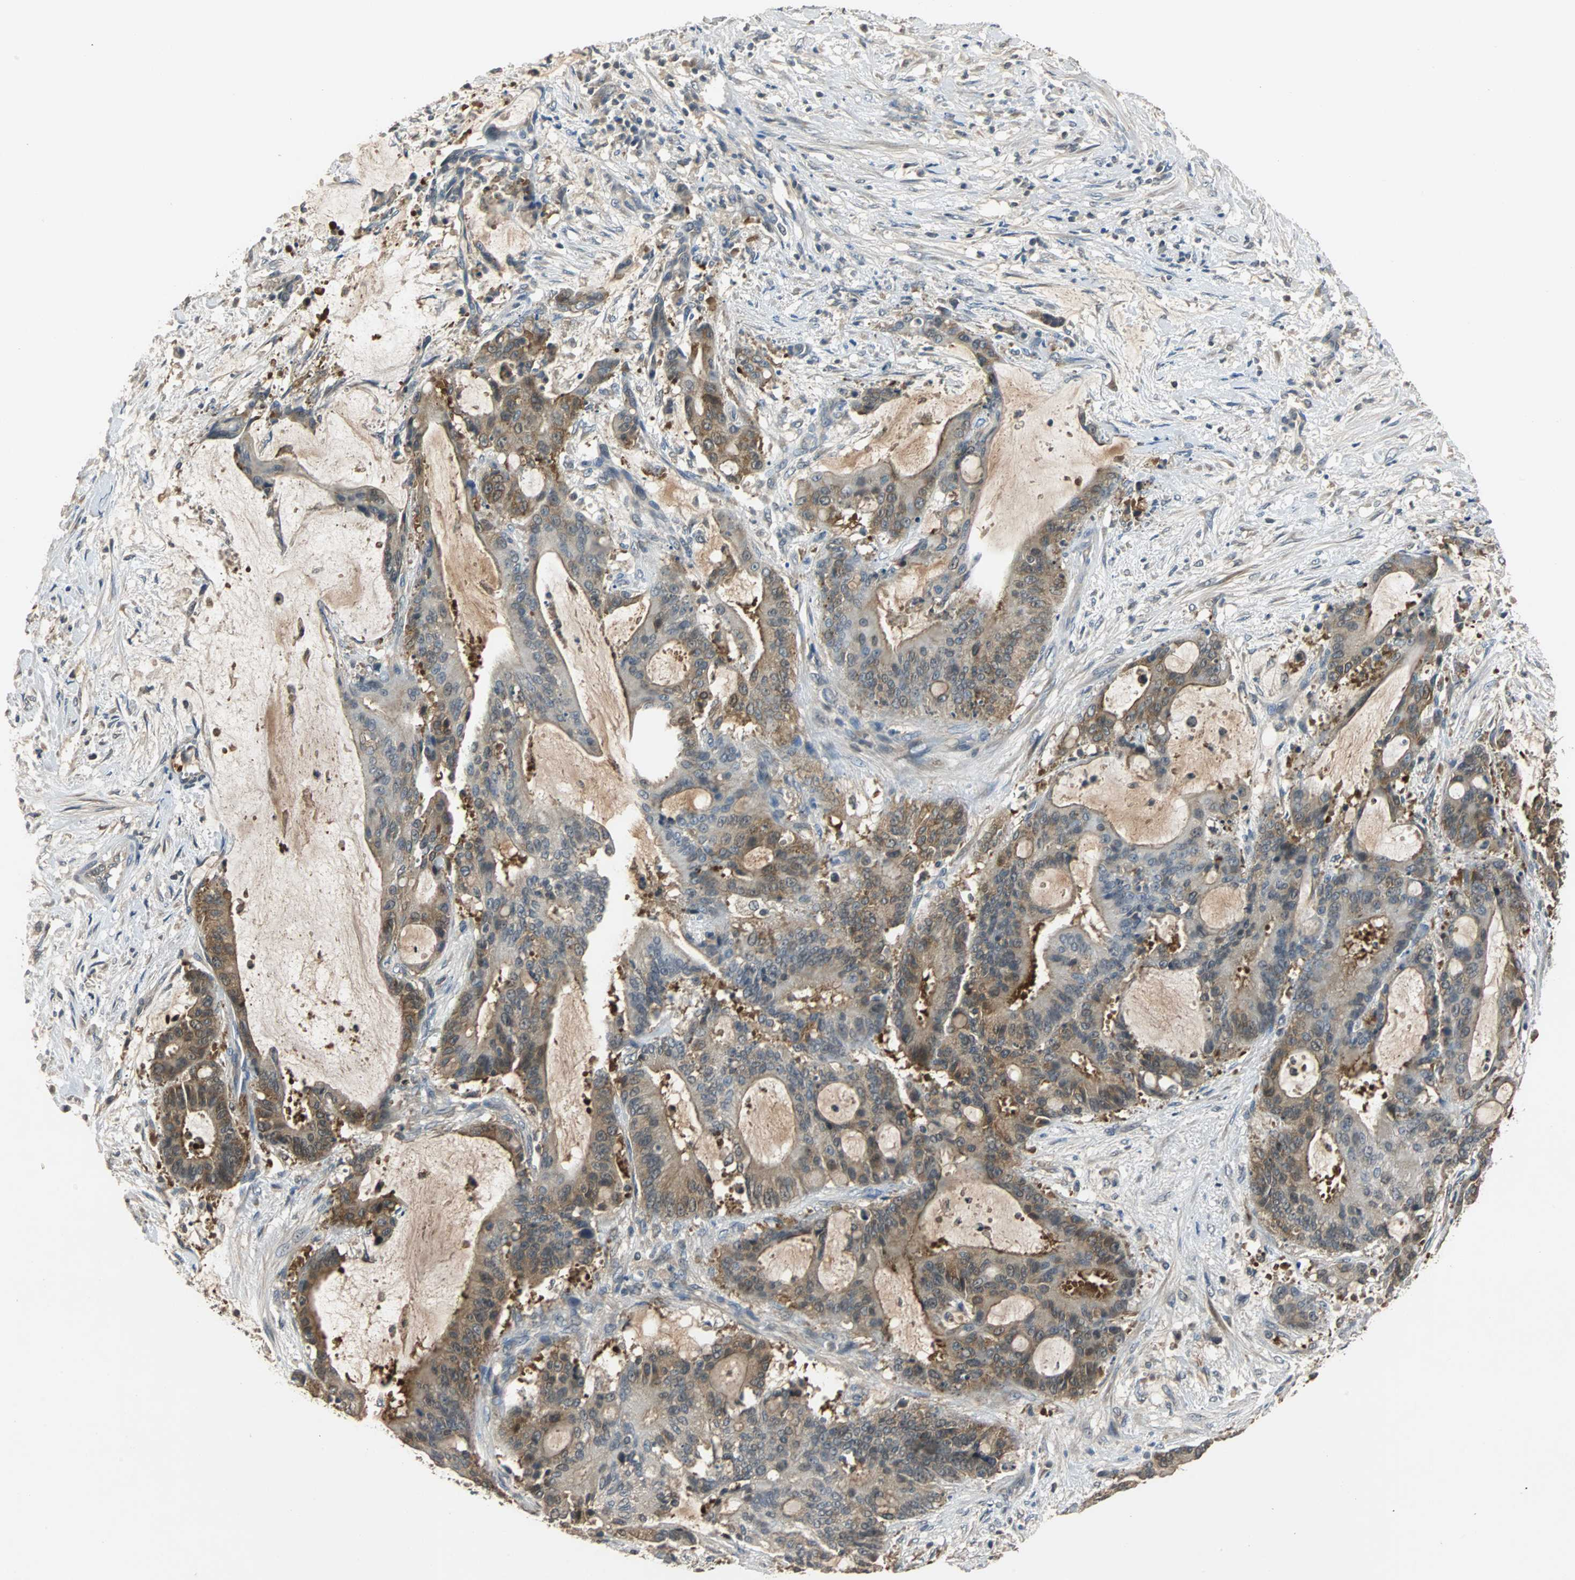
{"staining": {"intensity": "moderate", "quantity": "25%-75%", "location": "cytoplasmic/membranous"}, "tissue": "liver cancer", "cell_type": "Tumor cells", "image_type": "cancer", "snomed": [{"axis": "morphology", "description": "Cholangiocarcinoma"}, {"axis": "topography", "description": "Liver"}], "caption": "Tumor cells demonstrate medium levels of moderate cytoplasmic/membranous positivity in approximately 25%-75% of cells in human liver cancer (cholangiocarcinoma).", "gene": "ABHD2", "patient": {"sex": "female", "age": 73}}